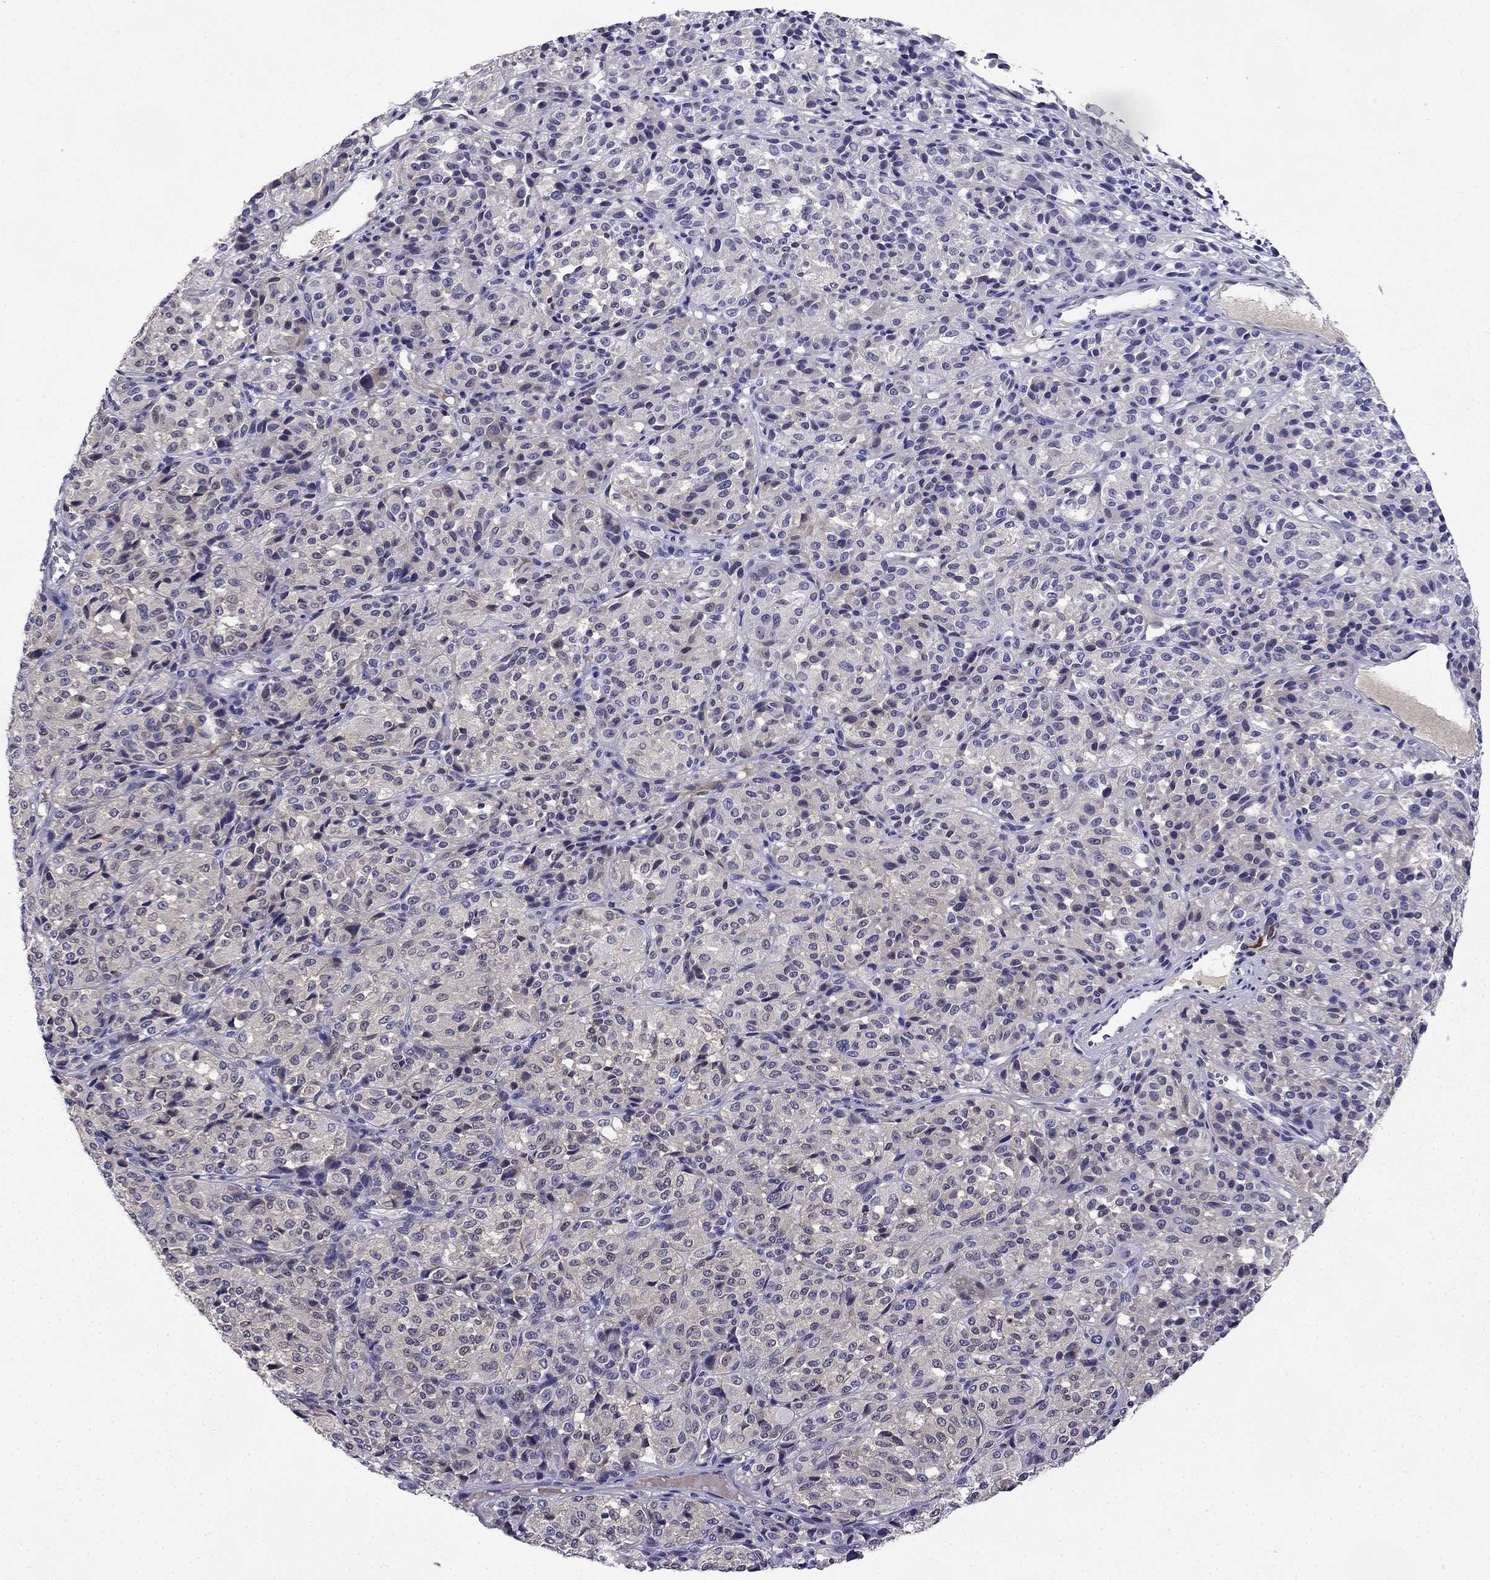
{"staining": {"intensity": "negative", "quantity": "none", "location": "none"}, "tissue": "melanoma", "cell_type": "Tumor cells", "image_type": "cancer", "snomed": [{"axis": "morphology", "description": "Malignant melanoma, Metastatic site"}, {"axis": "topography", "description": "Brain"}], "caption": "Immunohistochemical staining of melanoma displays no significant expression in tumor cells.", "gene": "PI16", "patient": {"sex": "female", "age": 56}}